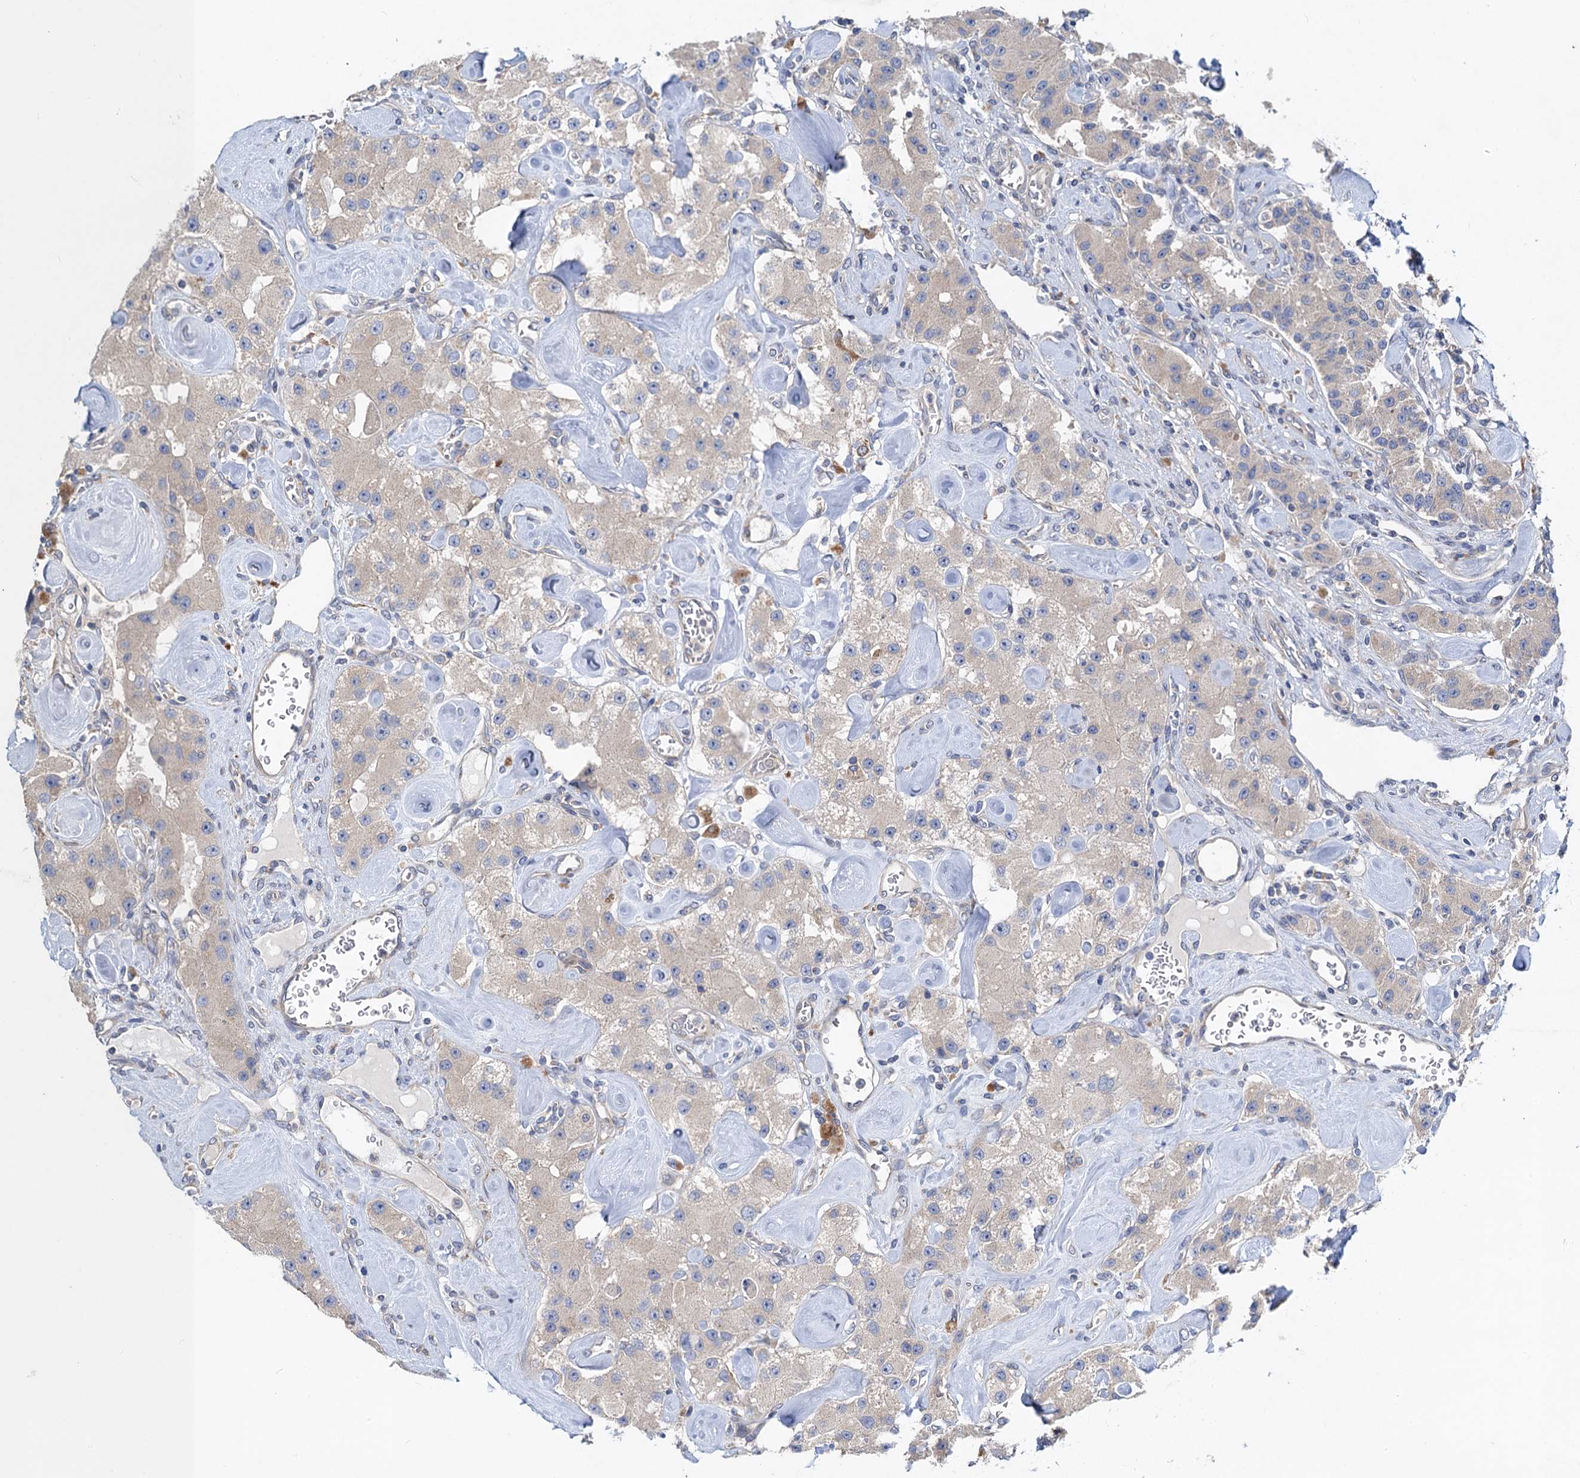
{"staining": {"intensity": "negative", "quantity": "none", "location": "none"}, "tissue": "carcinoid", "cell_type": "Tumor cells", "image_type": "cancer", "snomed": [{"axis": "morphology", "description": "Carcinoid, malignant, NOS"}, {"axis": "topography", "description": "Pancreas"}], "caption": "This is an immunohistochemistry image of human carcinoid. There is no expression in tumor cells.", "gene": "SNAP29", "patient": {"sex": "male", "age": 41}}